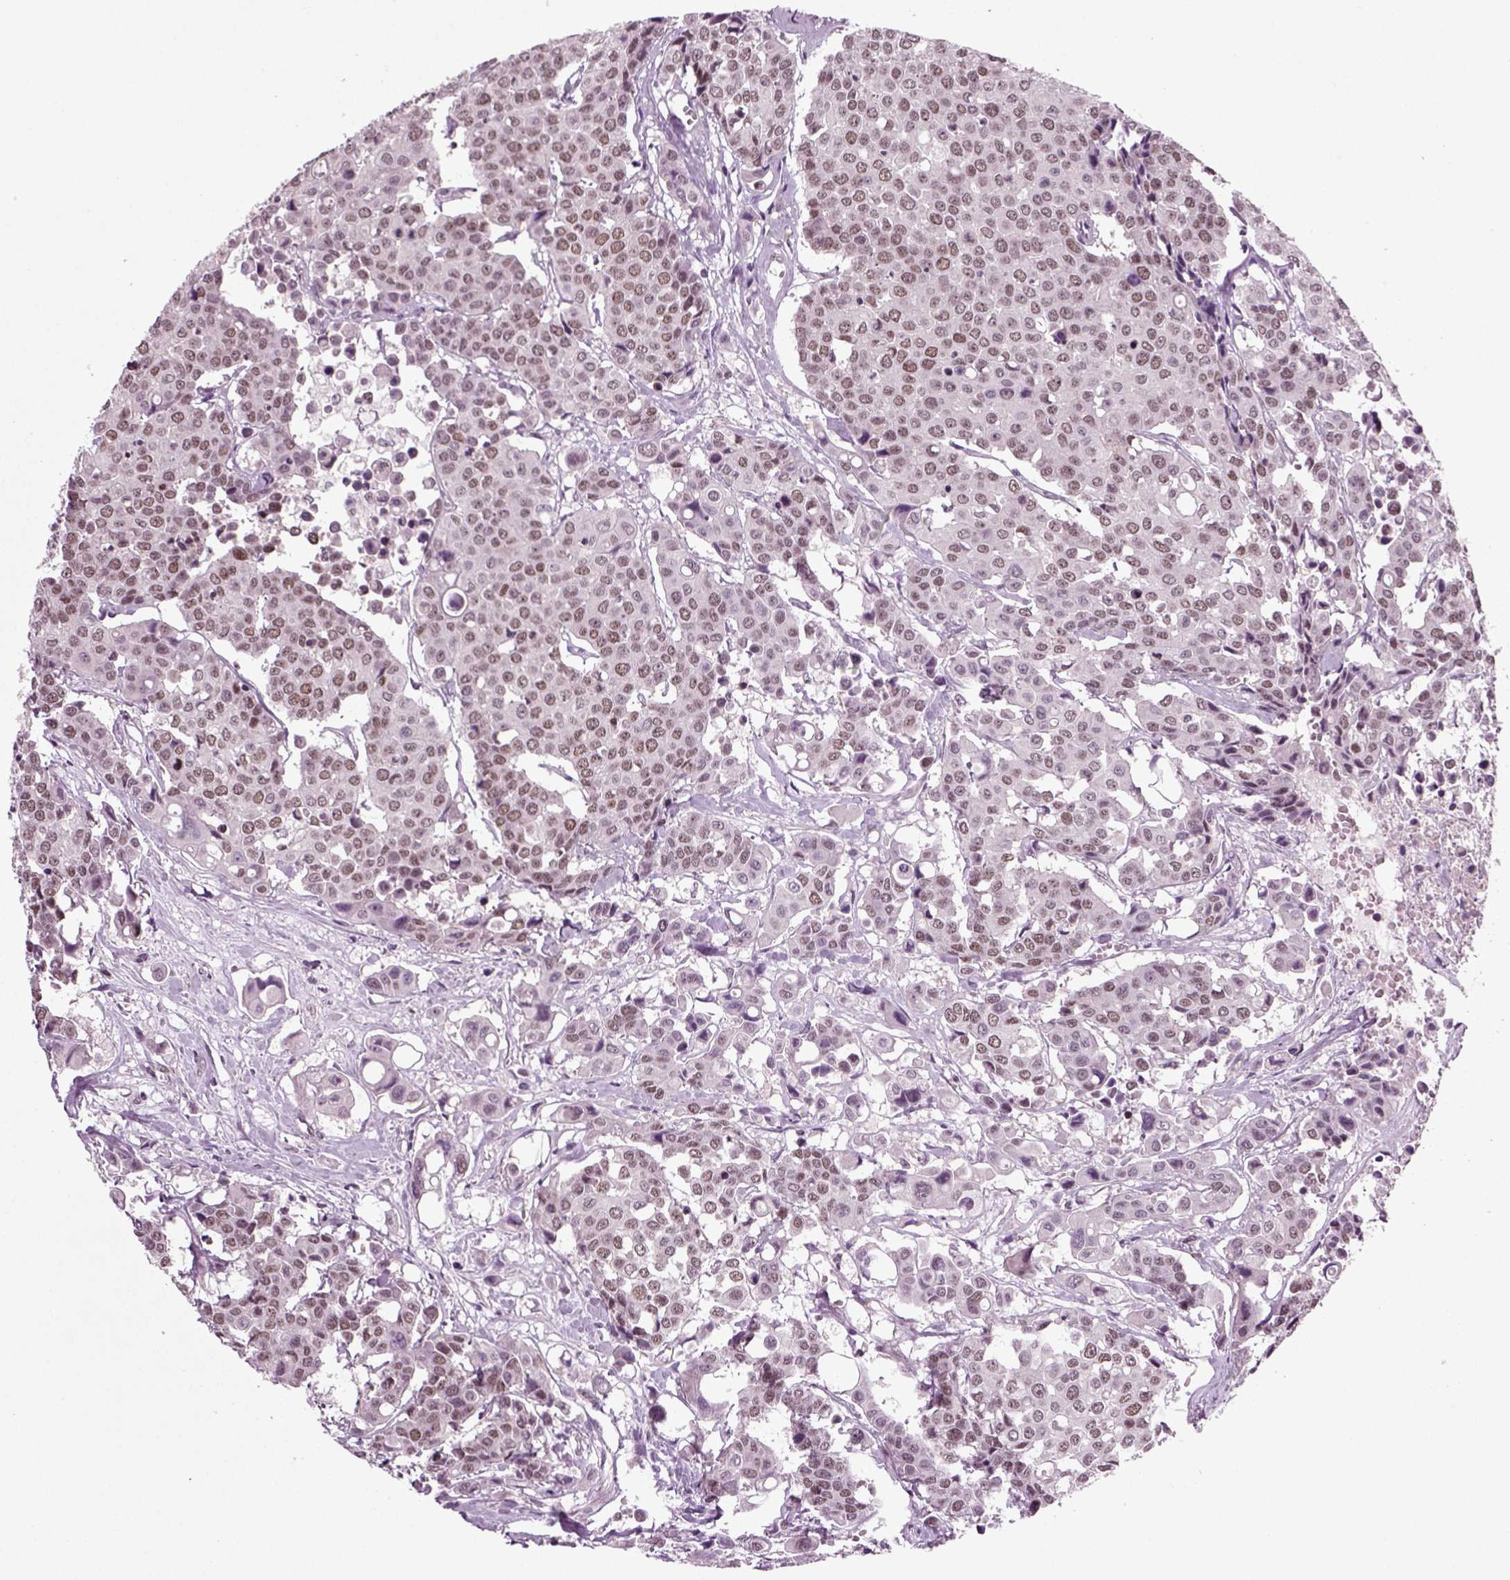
{"staining": {"intensity": "moderate", "quantity": "25%-75%", "location": "nuclear"}, "tissue": "carcinoid", "cell_type": "Tumor cells", "image_type": "cancer", "snomed": [{"axis": "morphology", "description": "Carcinoid, malignant, NOS"}, {"axis": "topography", "description": "Colon"}], "caption": "A histopathology image showing moderate nuclear expression in about 25%-75% of tumor cells in malignant carcinoid, as visualized by brown immunohistochemical staining.", "gene": "RCOR3", "patient": {"sex": "male", "age": 81}}